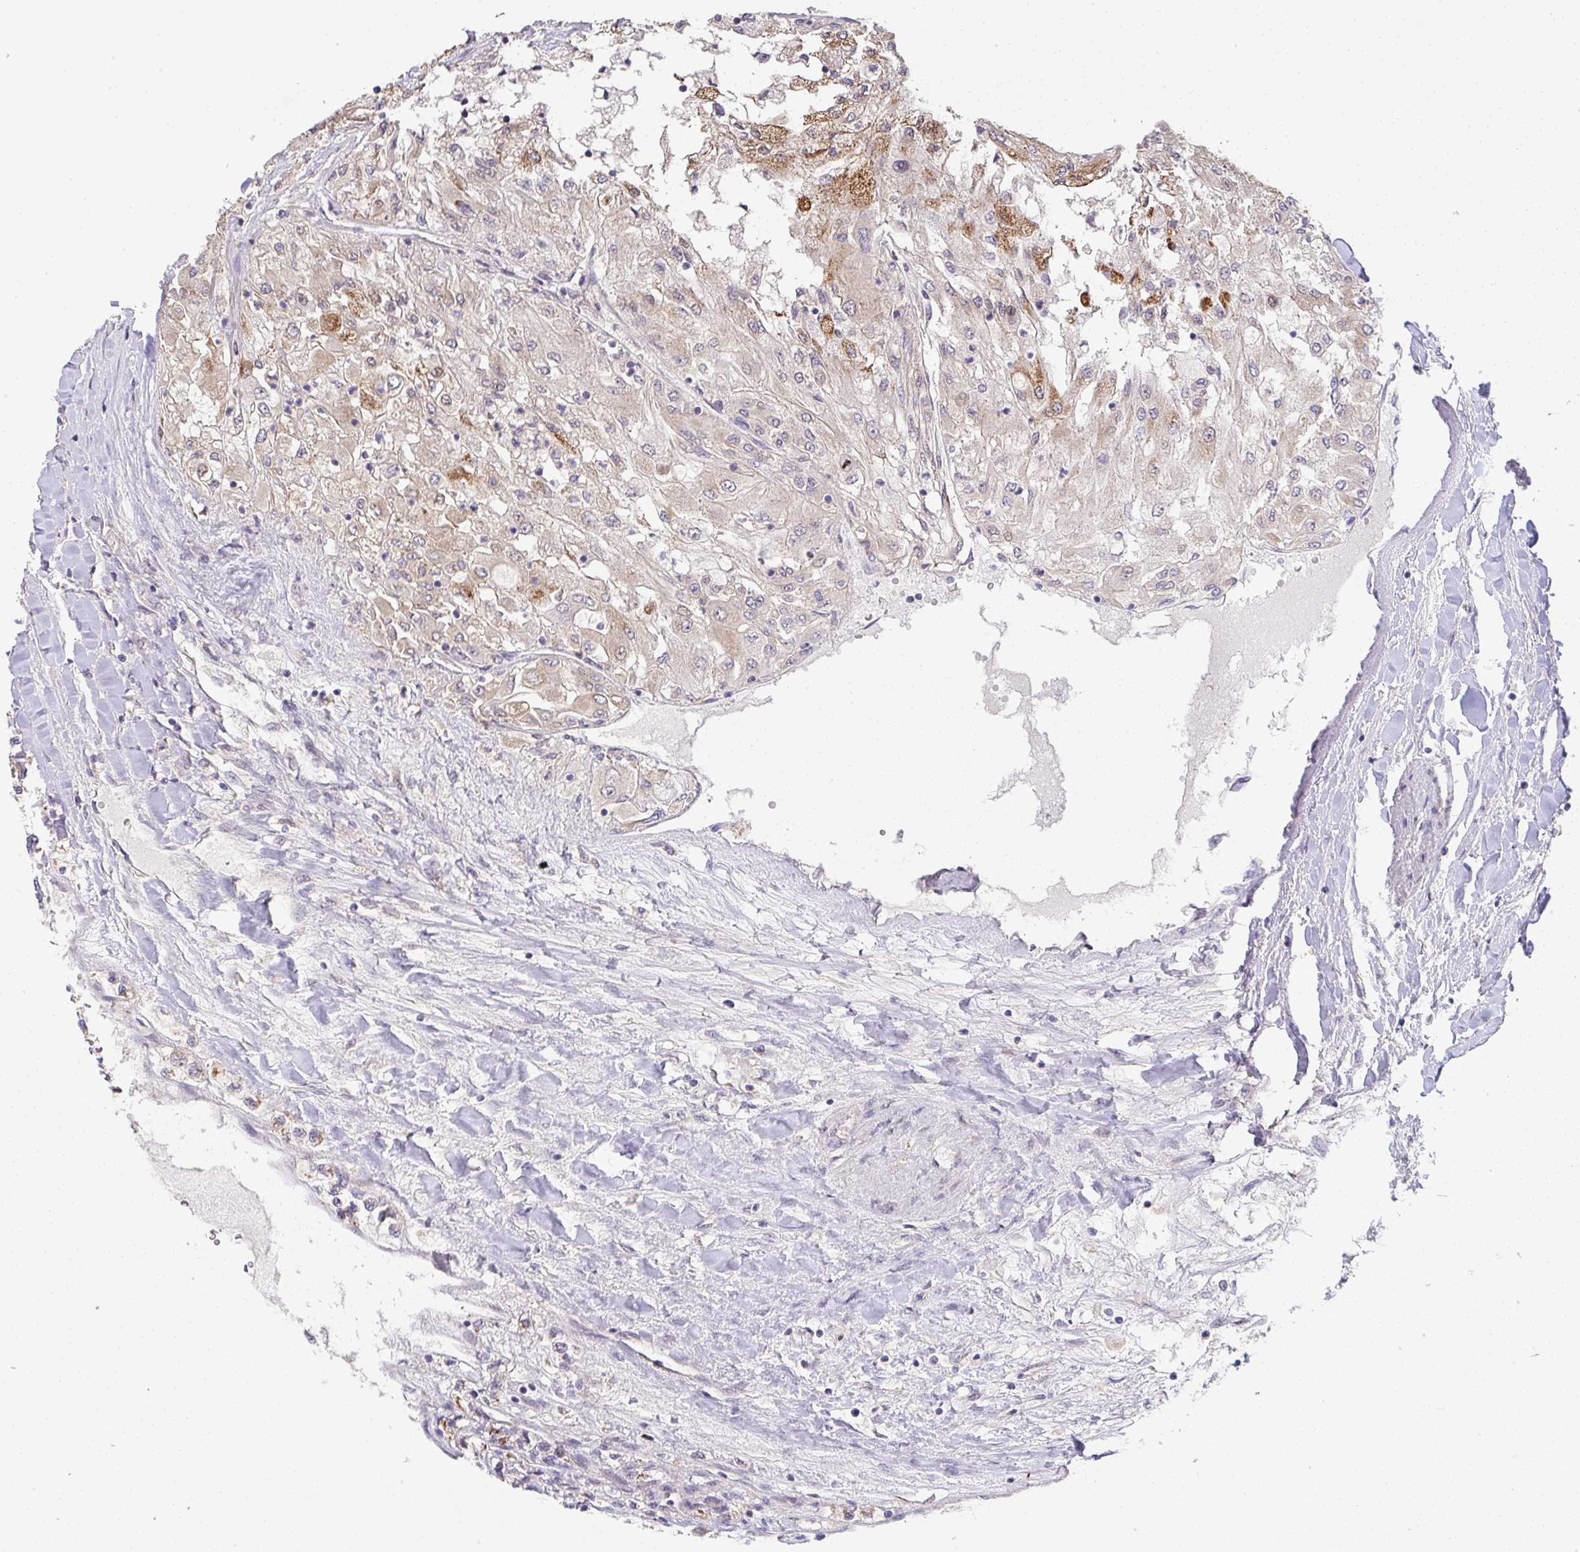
{"staining": {"intensity": "weak", "quantity": "25%-75%", "location": "cytoplasmic/membranous"}, "tissue": "renal cancer", "cell_type": "Tumor cells", "image_type": "cancer", "snomed": [{"axis": "morphology", "description": "Adenocarcinoma, NOS"}, {"axis": "topography", "description": "Kidney"}], "caption": "IHC of renal cancer (adenocarcinoma) displays low levels of weak cytoplasmic/membranous staining in about 25%-75% of tumor cells.", "gene": "EEF1AKMT1", "patient": {"sex": "male", "age": 80}}